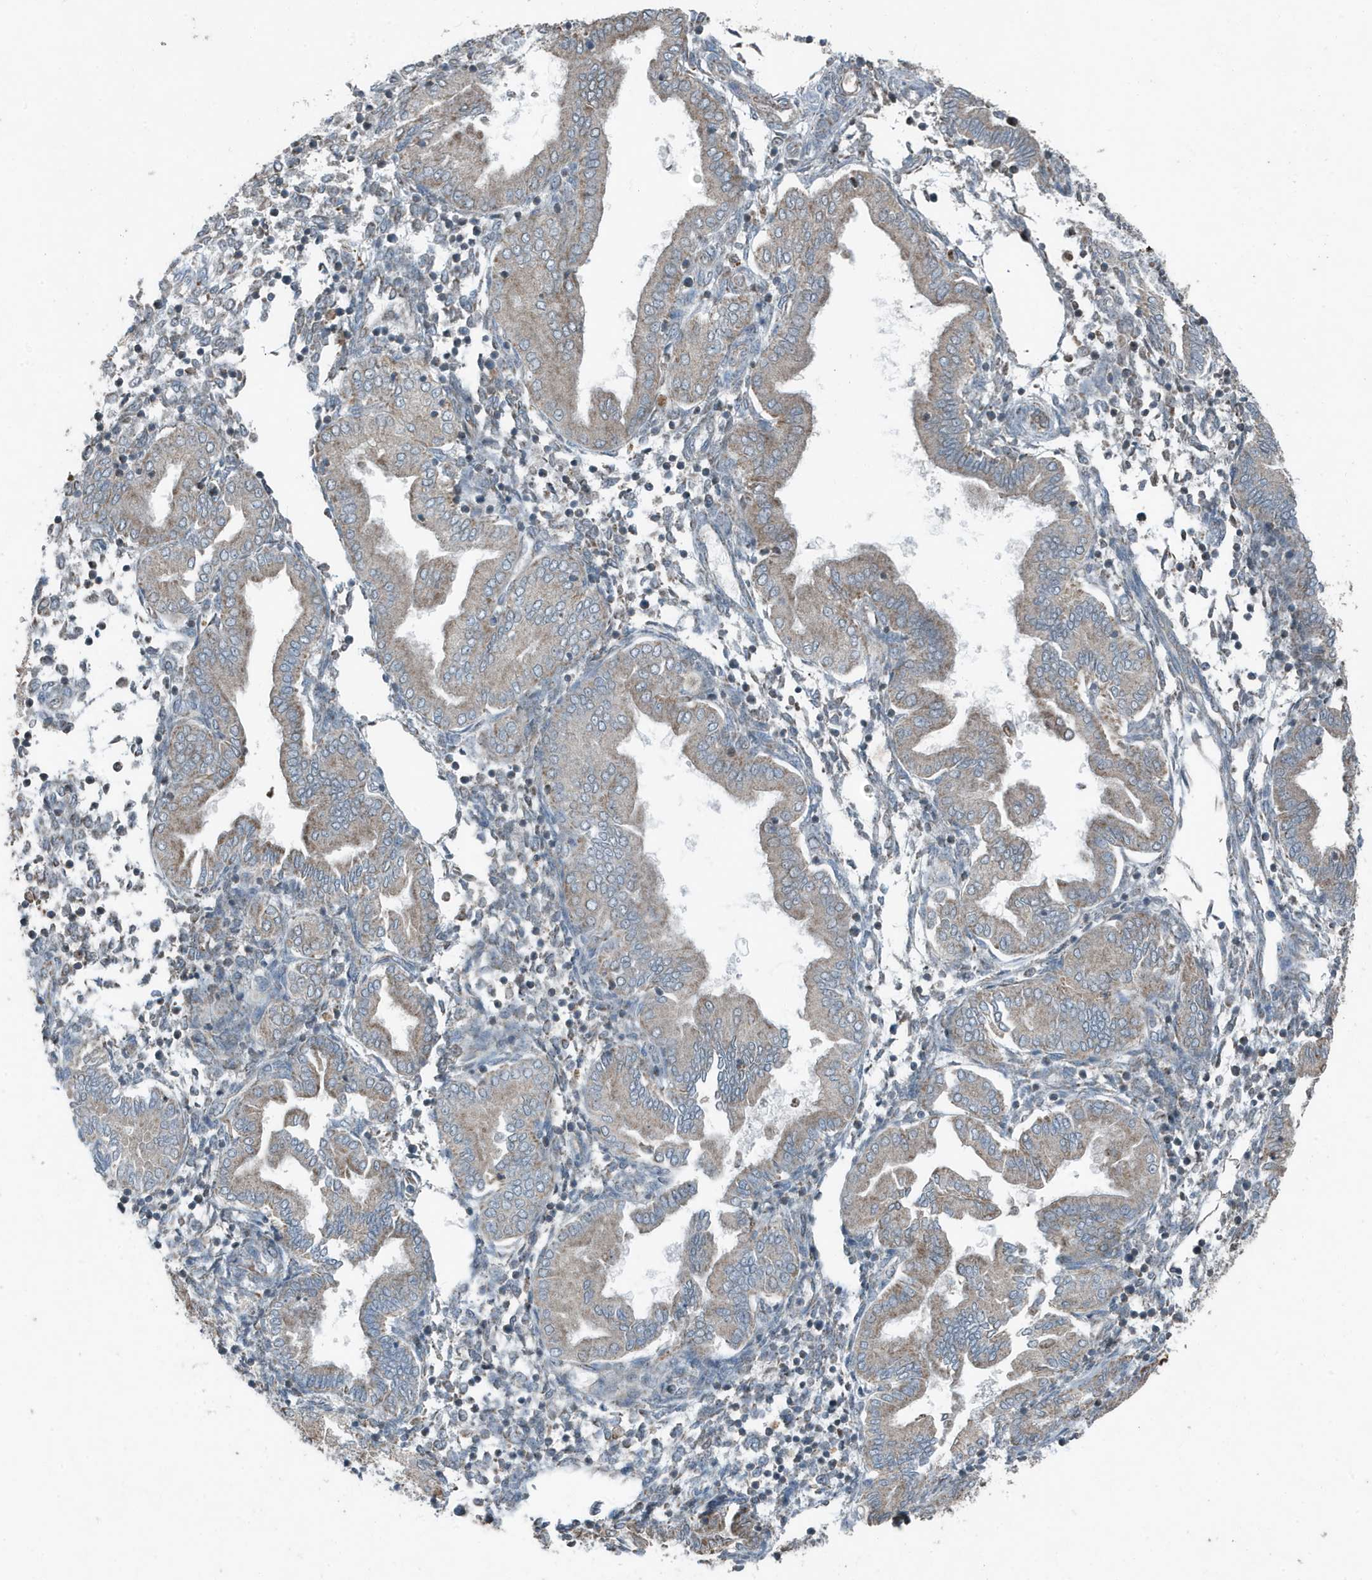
{"staining": {"intensity": "negative", "quantity": "none", "location": "none"}, "tissue": "endometrium", "cell_type": "Cells in endometrial stroma", "image_type": "normal", "snomed": [{"axis": "morphology", "description": "Normal tissue, NOS"}, {"axis": "topography", "description": "Endometrium"}], "caption": "This is a image of immunohistochemistry (IHC) staining of unremarkable endometrium, which shows no positivity in cells in endometrial stroma.", "gene": "MT", "patient": {"sex": "female", "age": 53}}